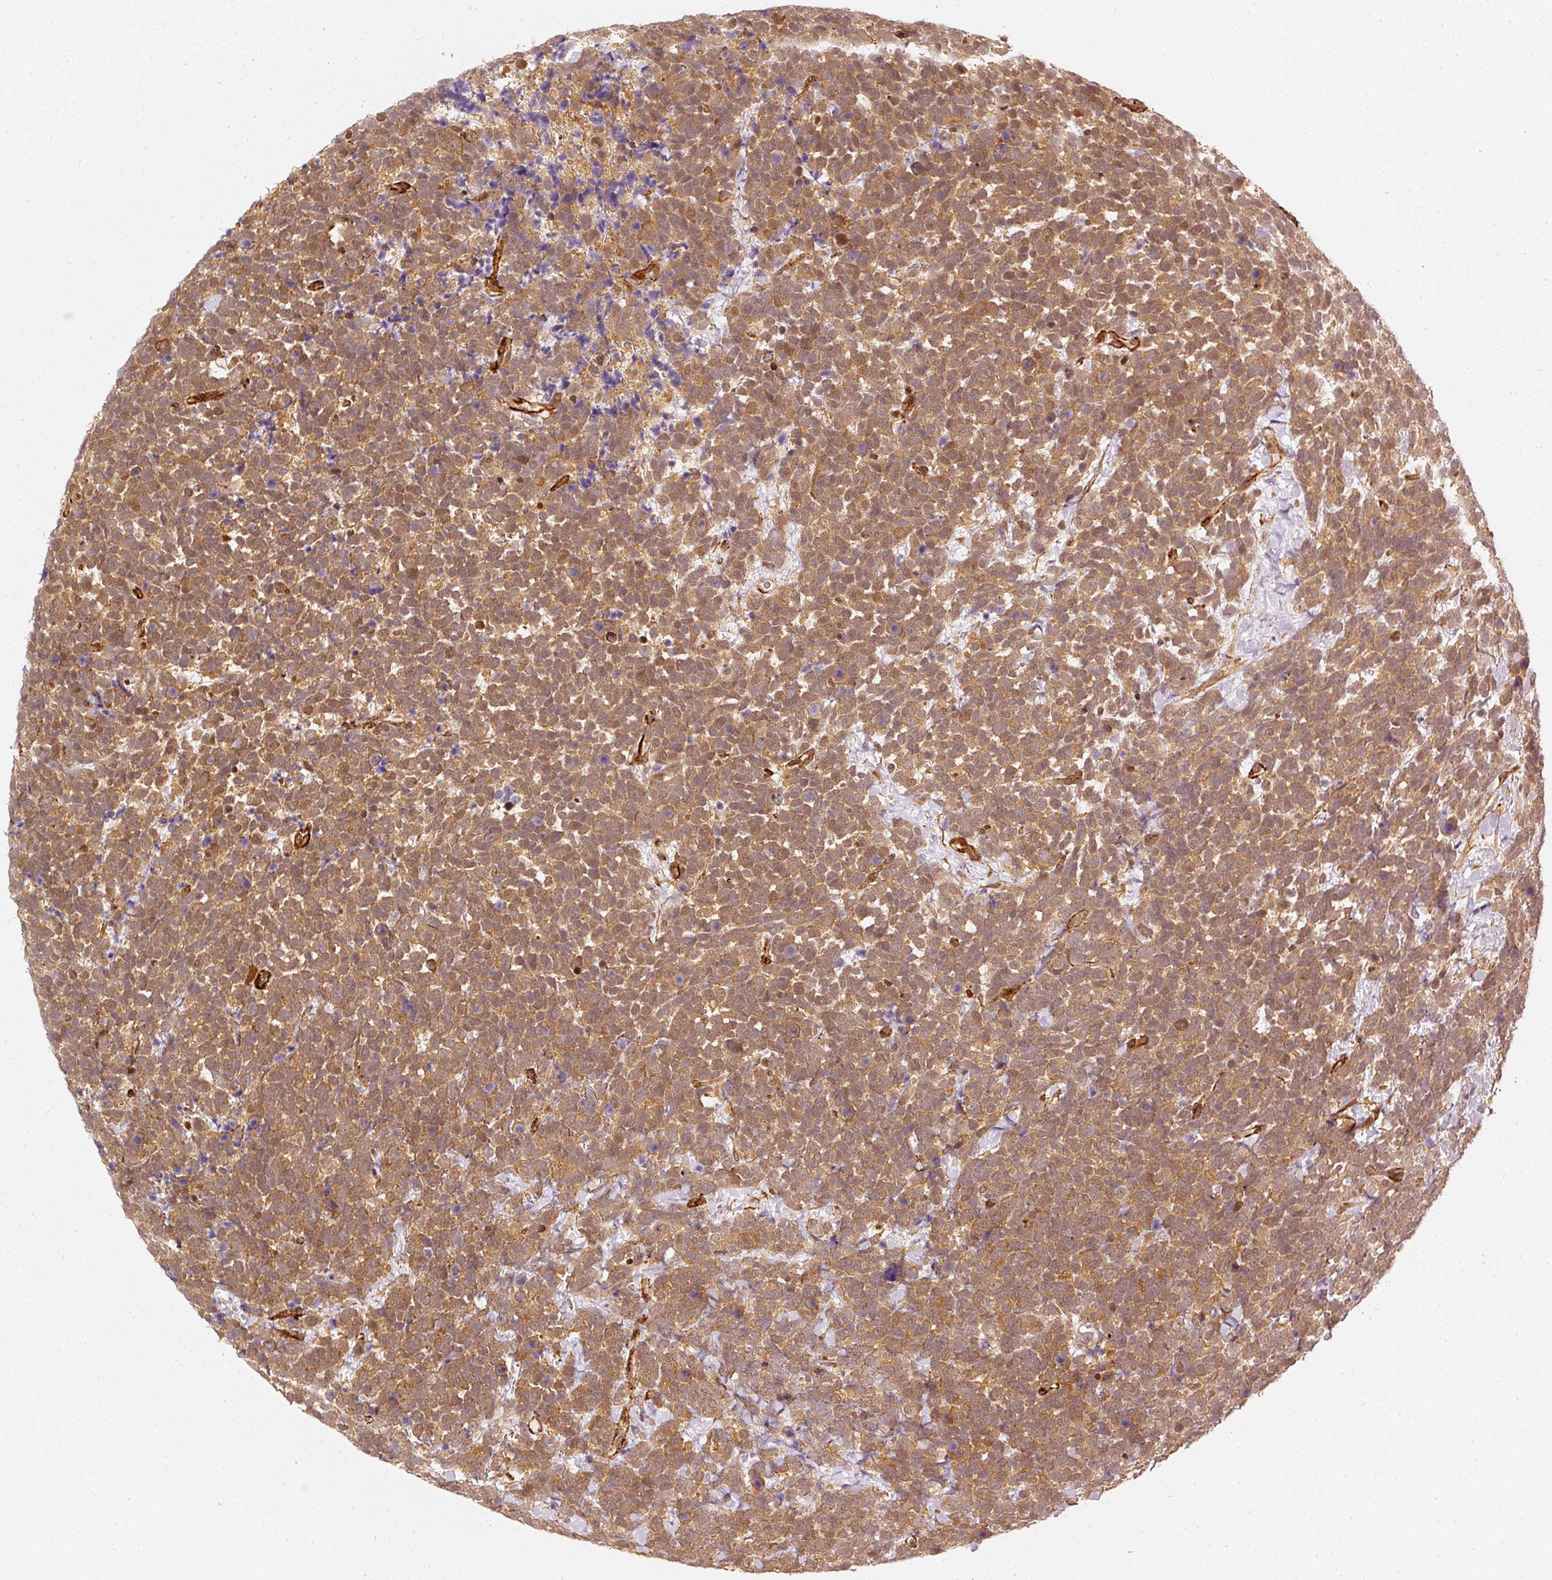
{"staining": {"intensity": "moderate", "quantity": ">75%", "location": "cytoplasmic/membranous,nuclear"}, "tissue": "urothelial cancer", "cell_type": "Tumor cells", "image_type": "cancer", "snomed": [{"axis": "morphology", "description": "Urothelial carcinoma, High grade"}, {"axis": "topography", "description": "Urinary bladder"}], "caption": "Immunohistochemistry (IHC) (DAB) staining of human urothelial carcinoma (high-grade) reveals moderate cytoplasmic/membranous and nuclear protein expression in about >75% of tumor cells. (Brightfield microscopy of DAB IHC at high magnification).", "gene": "PSMD1", "patient": {"sex": "female", "age": 82}}